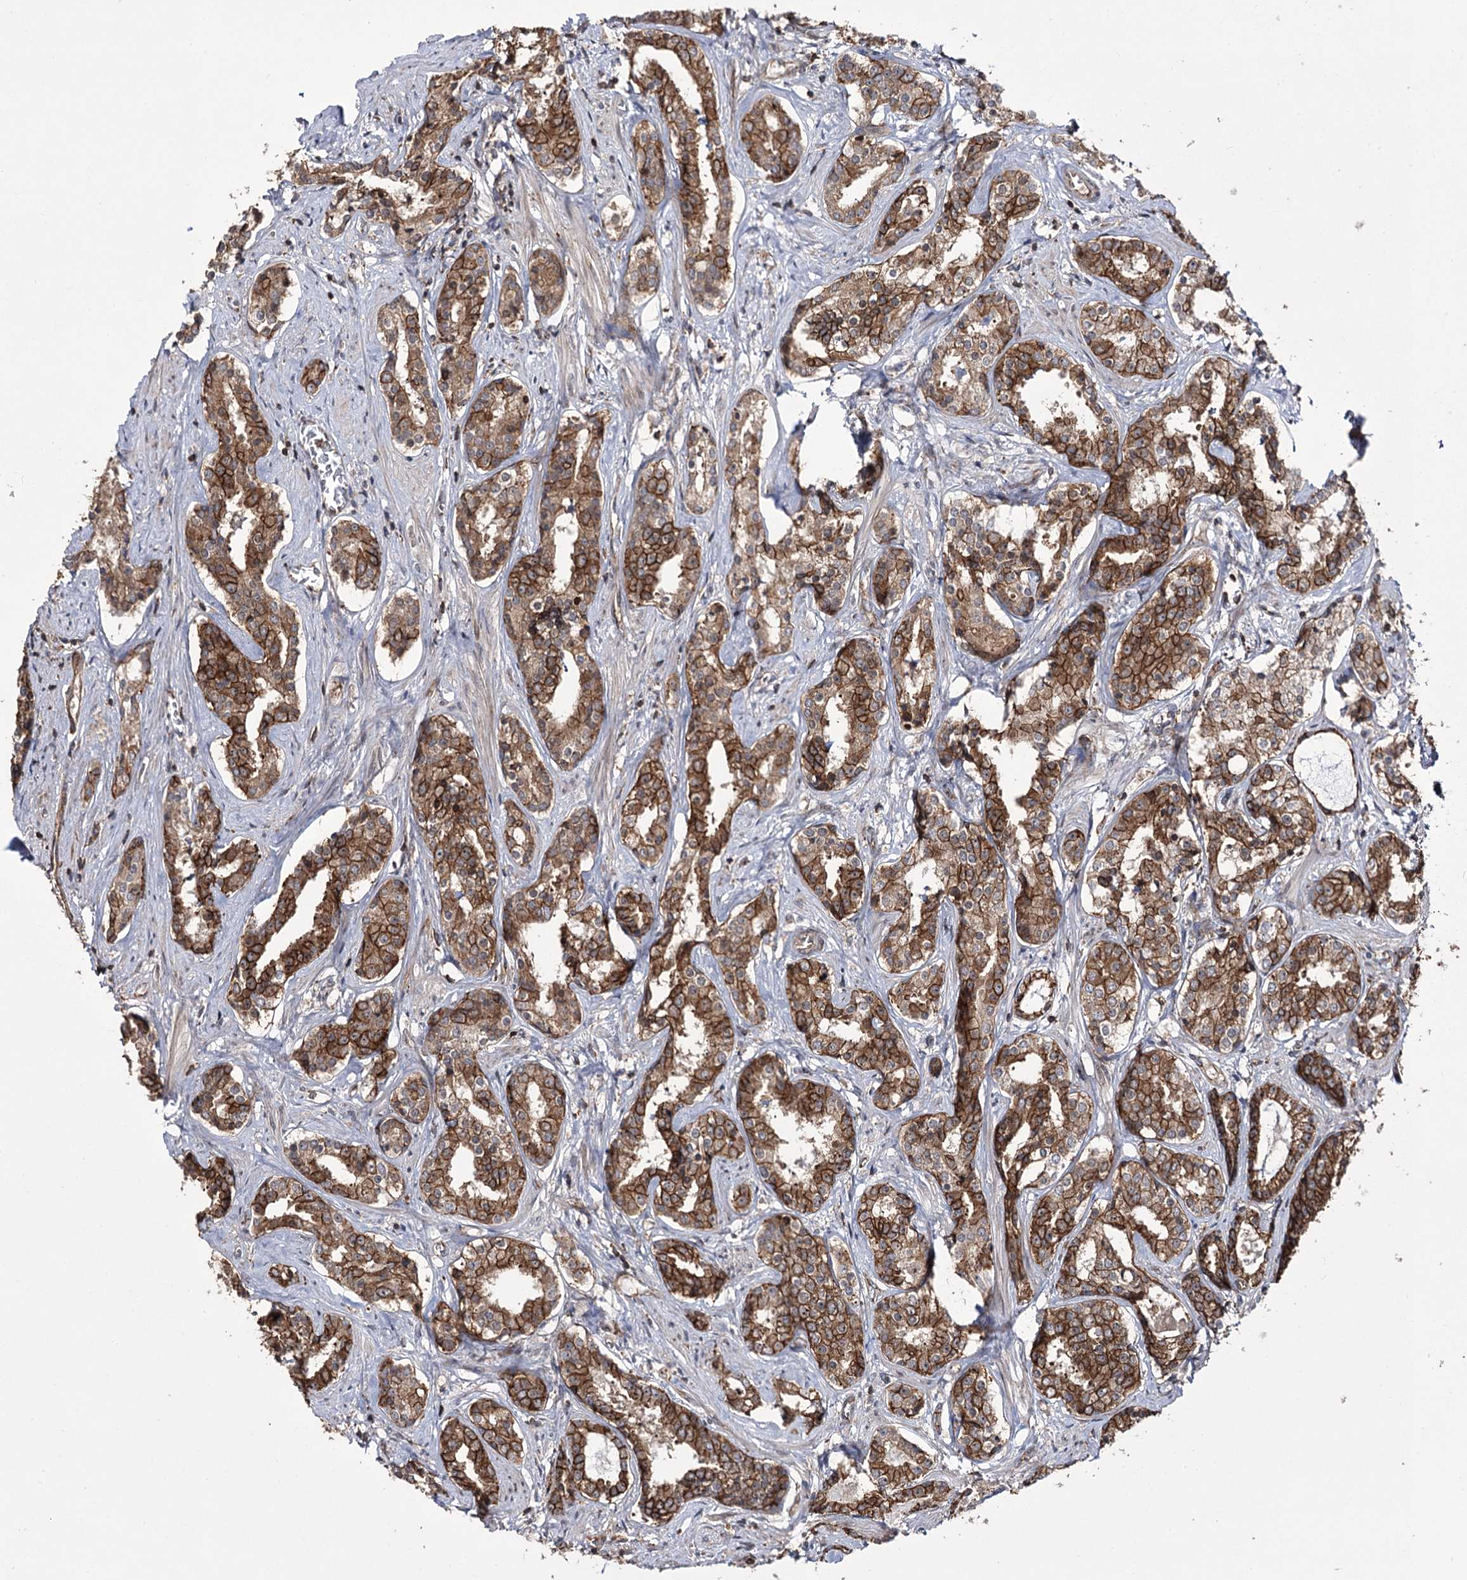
{"staining": {"intensity": "strong", "quantity": ">75%", "location": "cytoplasmic/membranous"}, "tissue": "prostate cancer", "cell_type": "Tumor cells", "image_type": "cancer", "snomed": [{"axis": "morphology", "description": "Adenocarcinoma, High grade"}, {"axis": "topography", "description": "Prostate"}], "caption": "High-grade adenocarcinoma (prostate) tissue exhibits strong cytoplasmic/membranous staining in approximately >75% of tumor cells", "gene": "DHX29", "patient": {"sex": "male", "age": 58}}